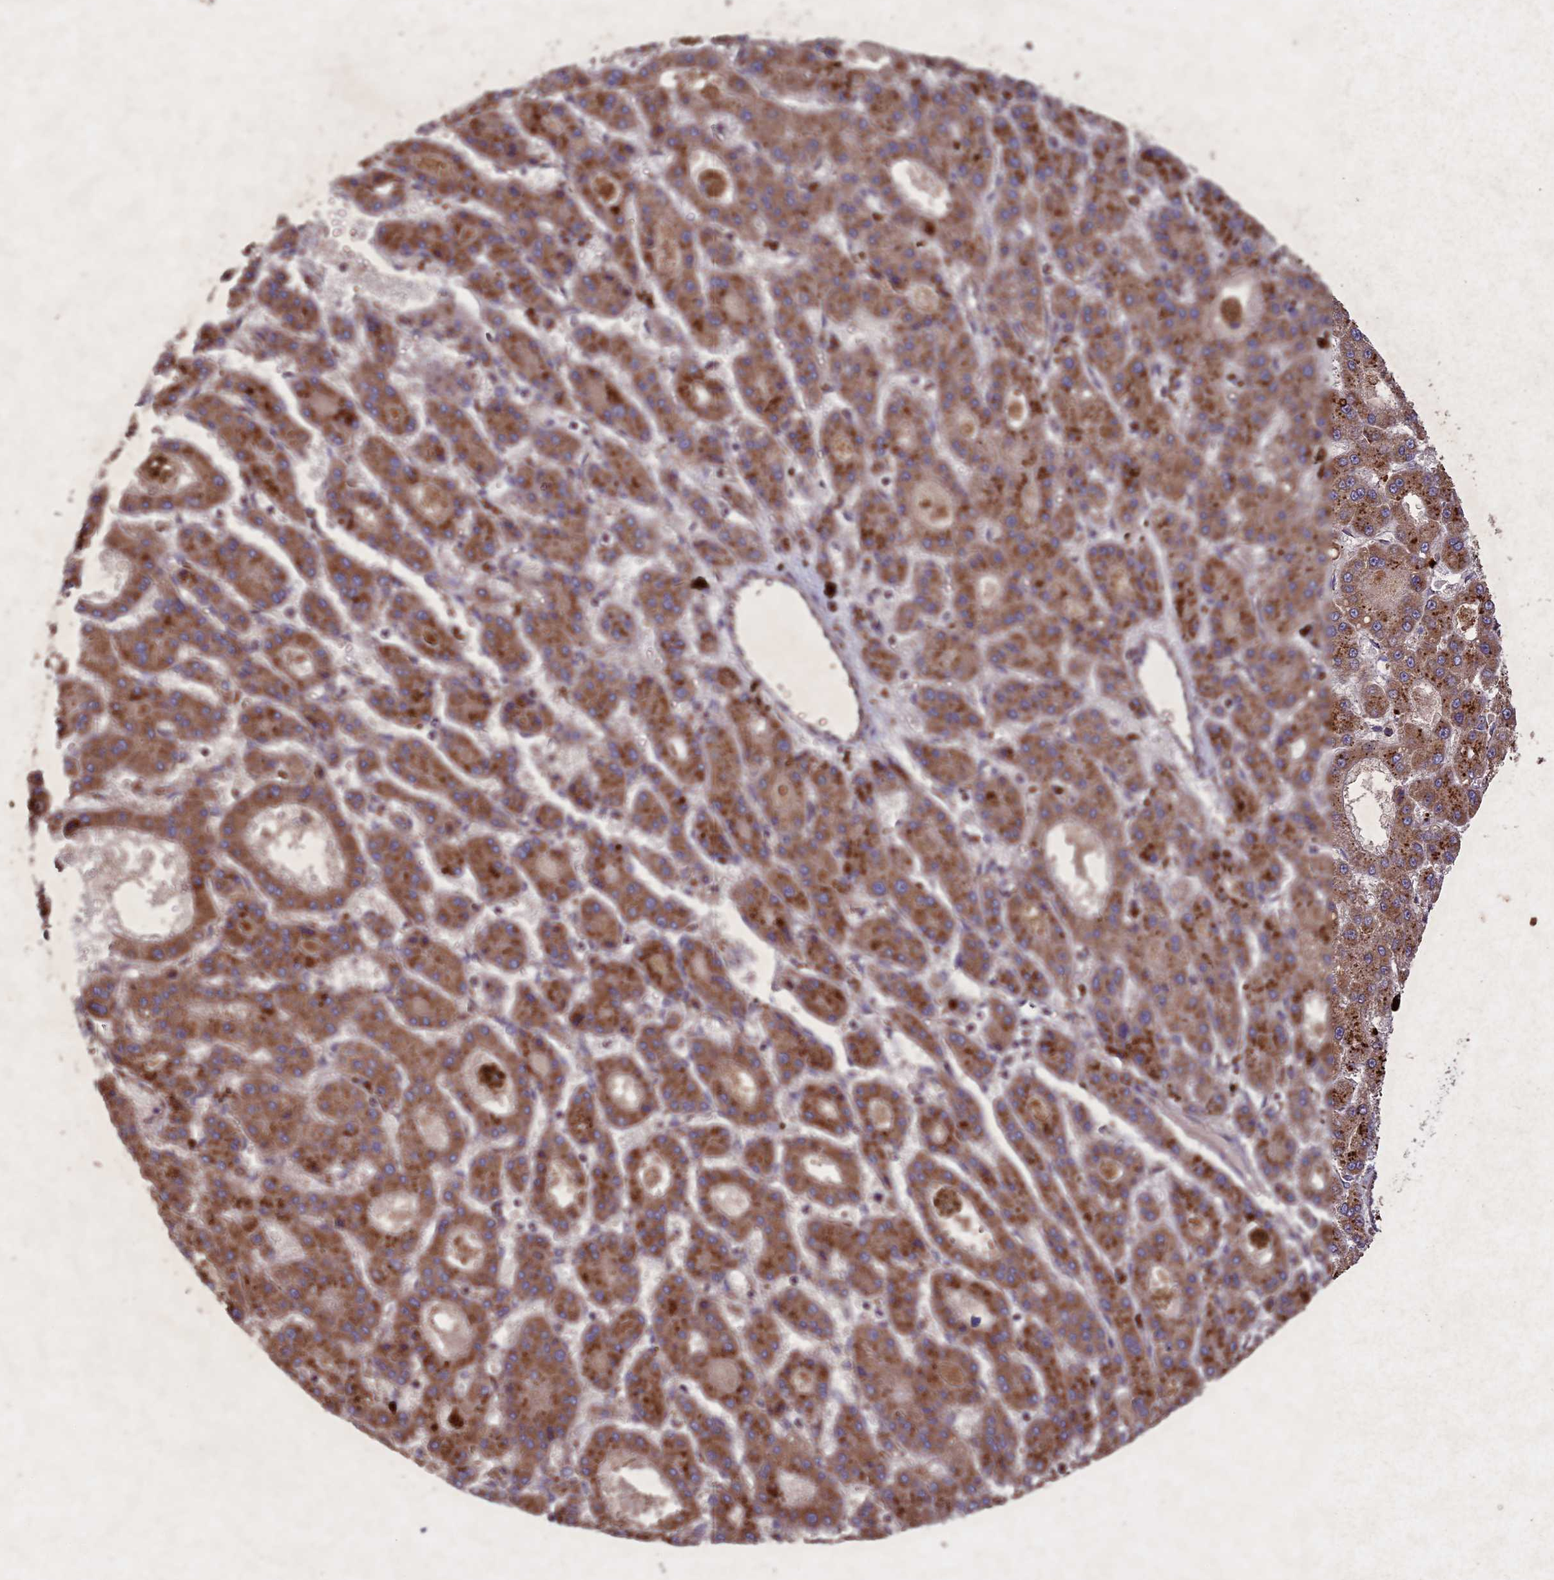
{"staining": {"intensity": "moderate", "quantity": ">75%", "location": "cytoplasmic/membranous"}, "tissue": "liver cancer", "cell_type": "Tumor cells", "image_type": "cancer", "snomed": [{"axis": "morphology", "description": "Carcinoma, Hepatocellular, NOS"}, {"axis": "topography", "description": "Liver"}], "caption": "Liver cancer (hepatocellular carcinoma) tissue exhibits moderate cytoplasmic/membranous staining in about >75% of tumor cells, visualized by immunohistochemistry. (DAB (3,3'-diaminobenzidine) = brown stain, brightfield microscopy at high magnification).", "gene": "CIAO2B", "patient": {"sex": "male", "age": 70}}